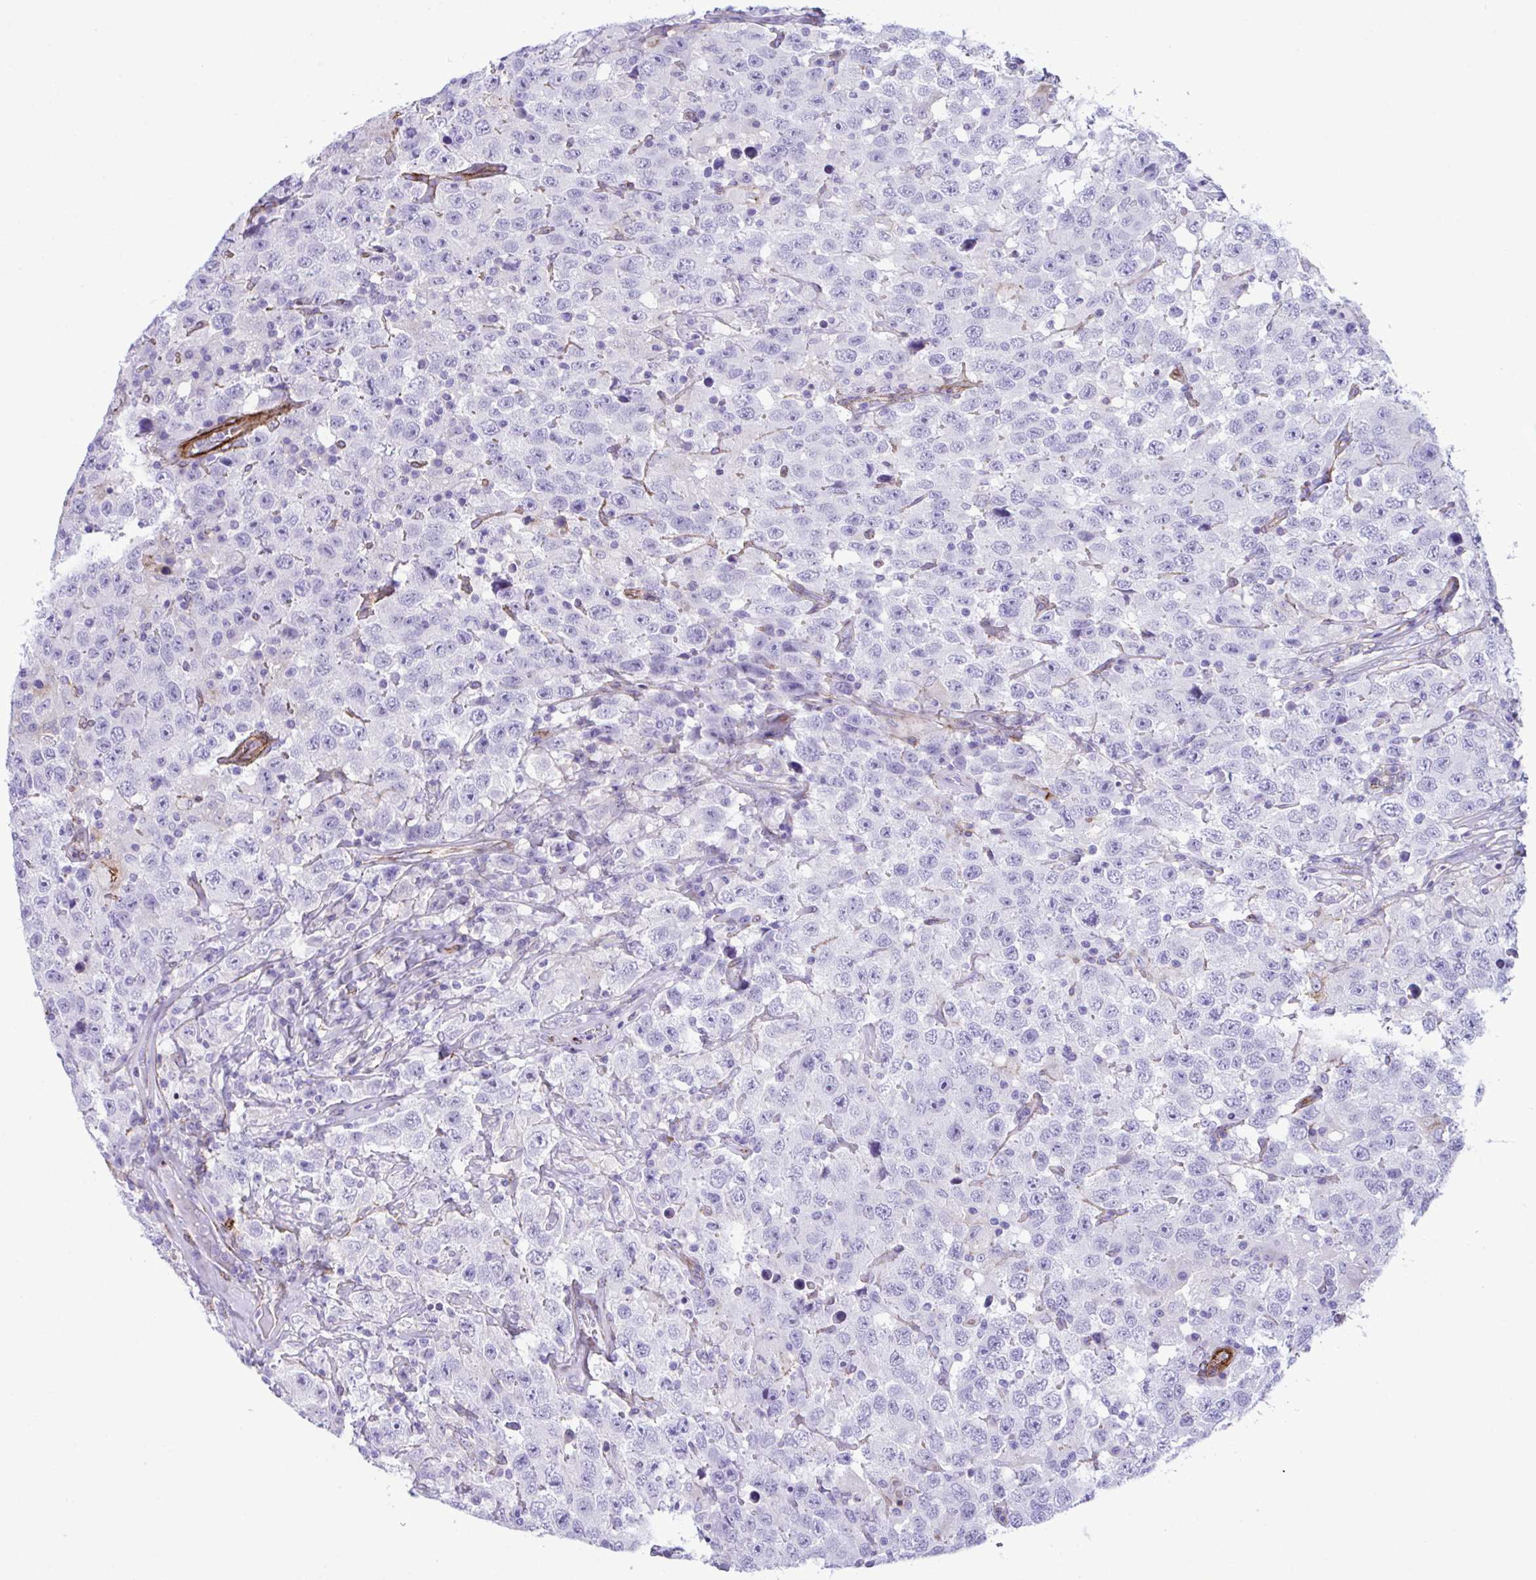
{"staining": {"intensity": "negative", "quantity": "none", "location": "none"}, "tissue": "testis cancer", "cell_type": "Tumor cells", "image_type": "cancer", "snomed": [{"axis": "morphology", "description": "Seminoma, NOS"}, {"axis": "topography", "description": "Testis"}], "caption": "Human seminoma (testis) stained for a protein using immunohistochemistry (IHC) reveals no expression in tumor cells.", "gene": "SYNPO2L", "patient": {"sex": "male", "age": 41}}